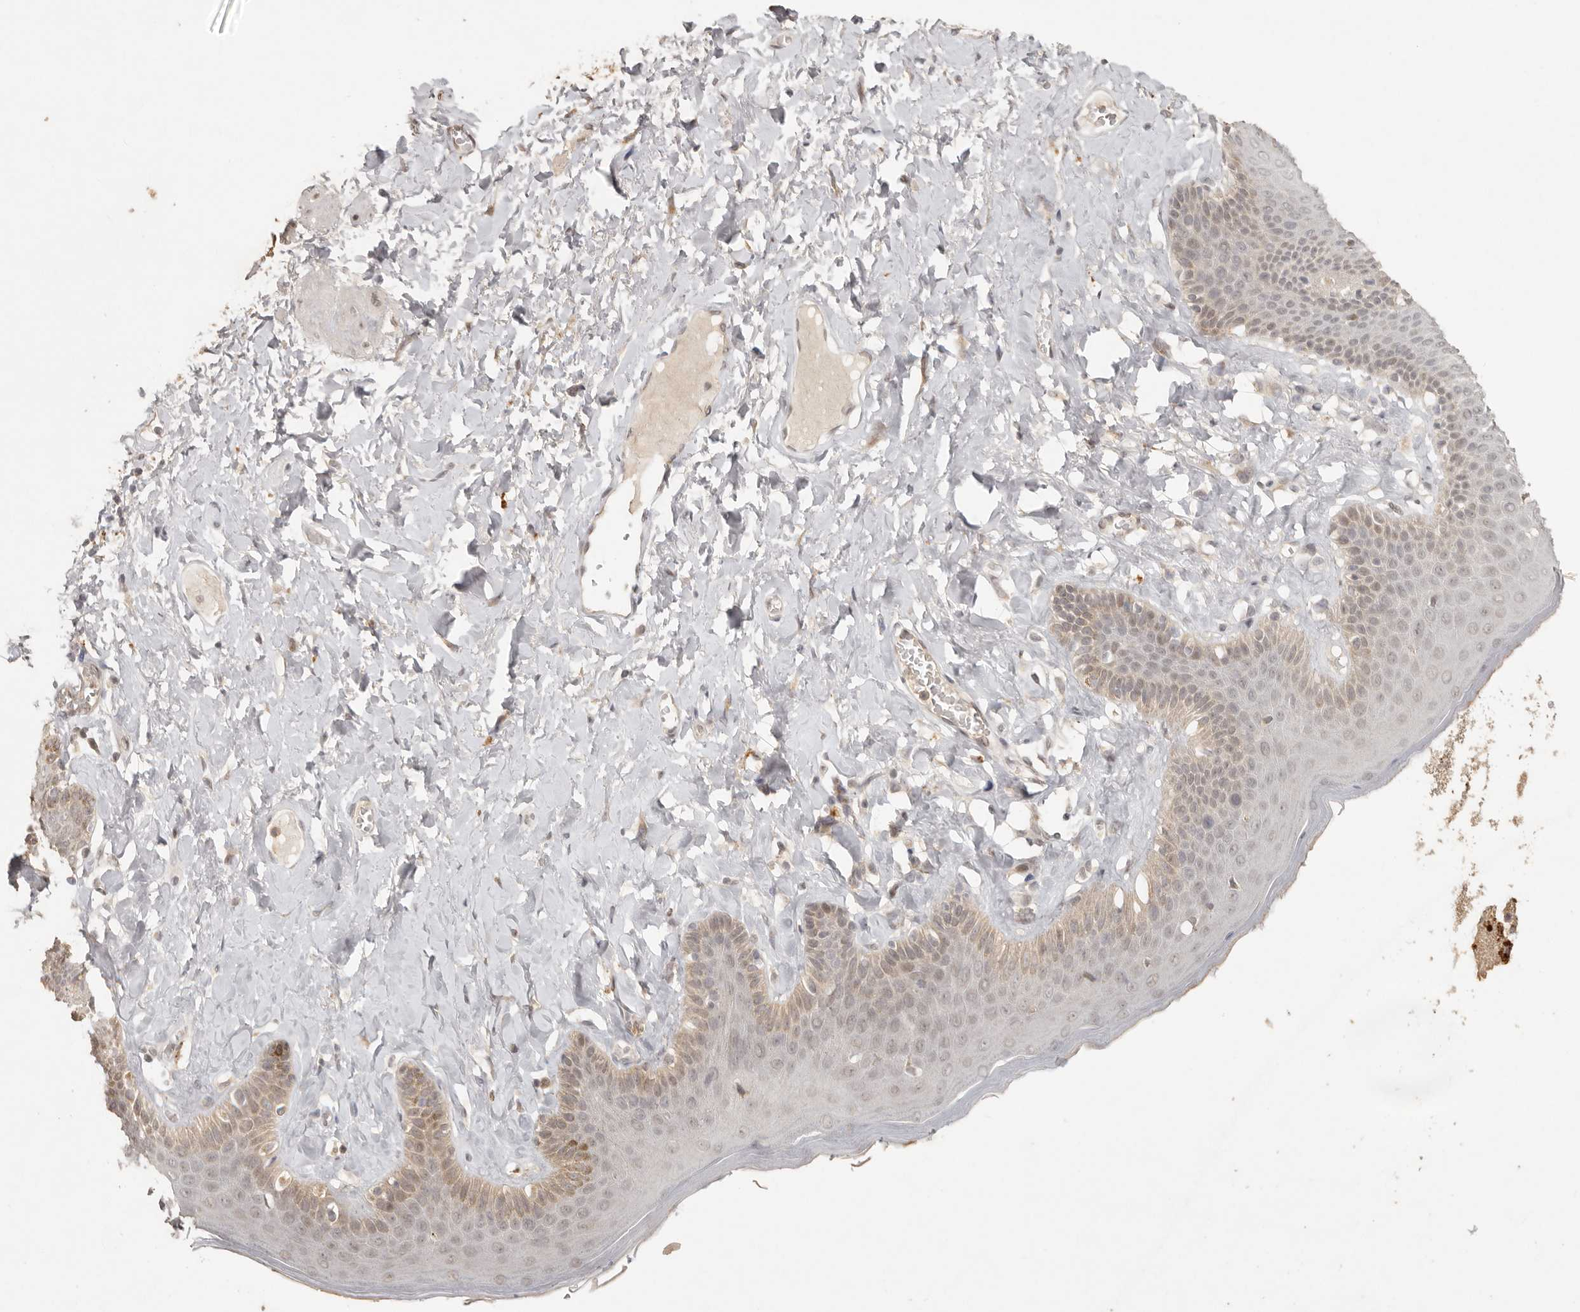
{"staining": {"intensity": "moderate", "quantity": ">75%", "location": "cytoplasmic/membranous,nuclear"}, "tissue": "skin", "cell_type": "Epidermal cells", "image_type": "normal", "snomed": [{"axis": "morphology", "description": "Normal tissue, NOS"}, {"axis": "topography", "description": "Anal"}], "caption": "Skin was stained to show a protein in brown. There is medium levels of moderate cytoplasmic/membranous,nuclear positivity in about >75% of epidermal cells. The staining was performed using DAB to visualize the protein expression in brown, while the nuclei were stained in blue with hematoxylin (Magnification: 20x).", "gene": "LRRC75A", "patient": {"sex": "male", "age": 69}}